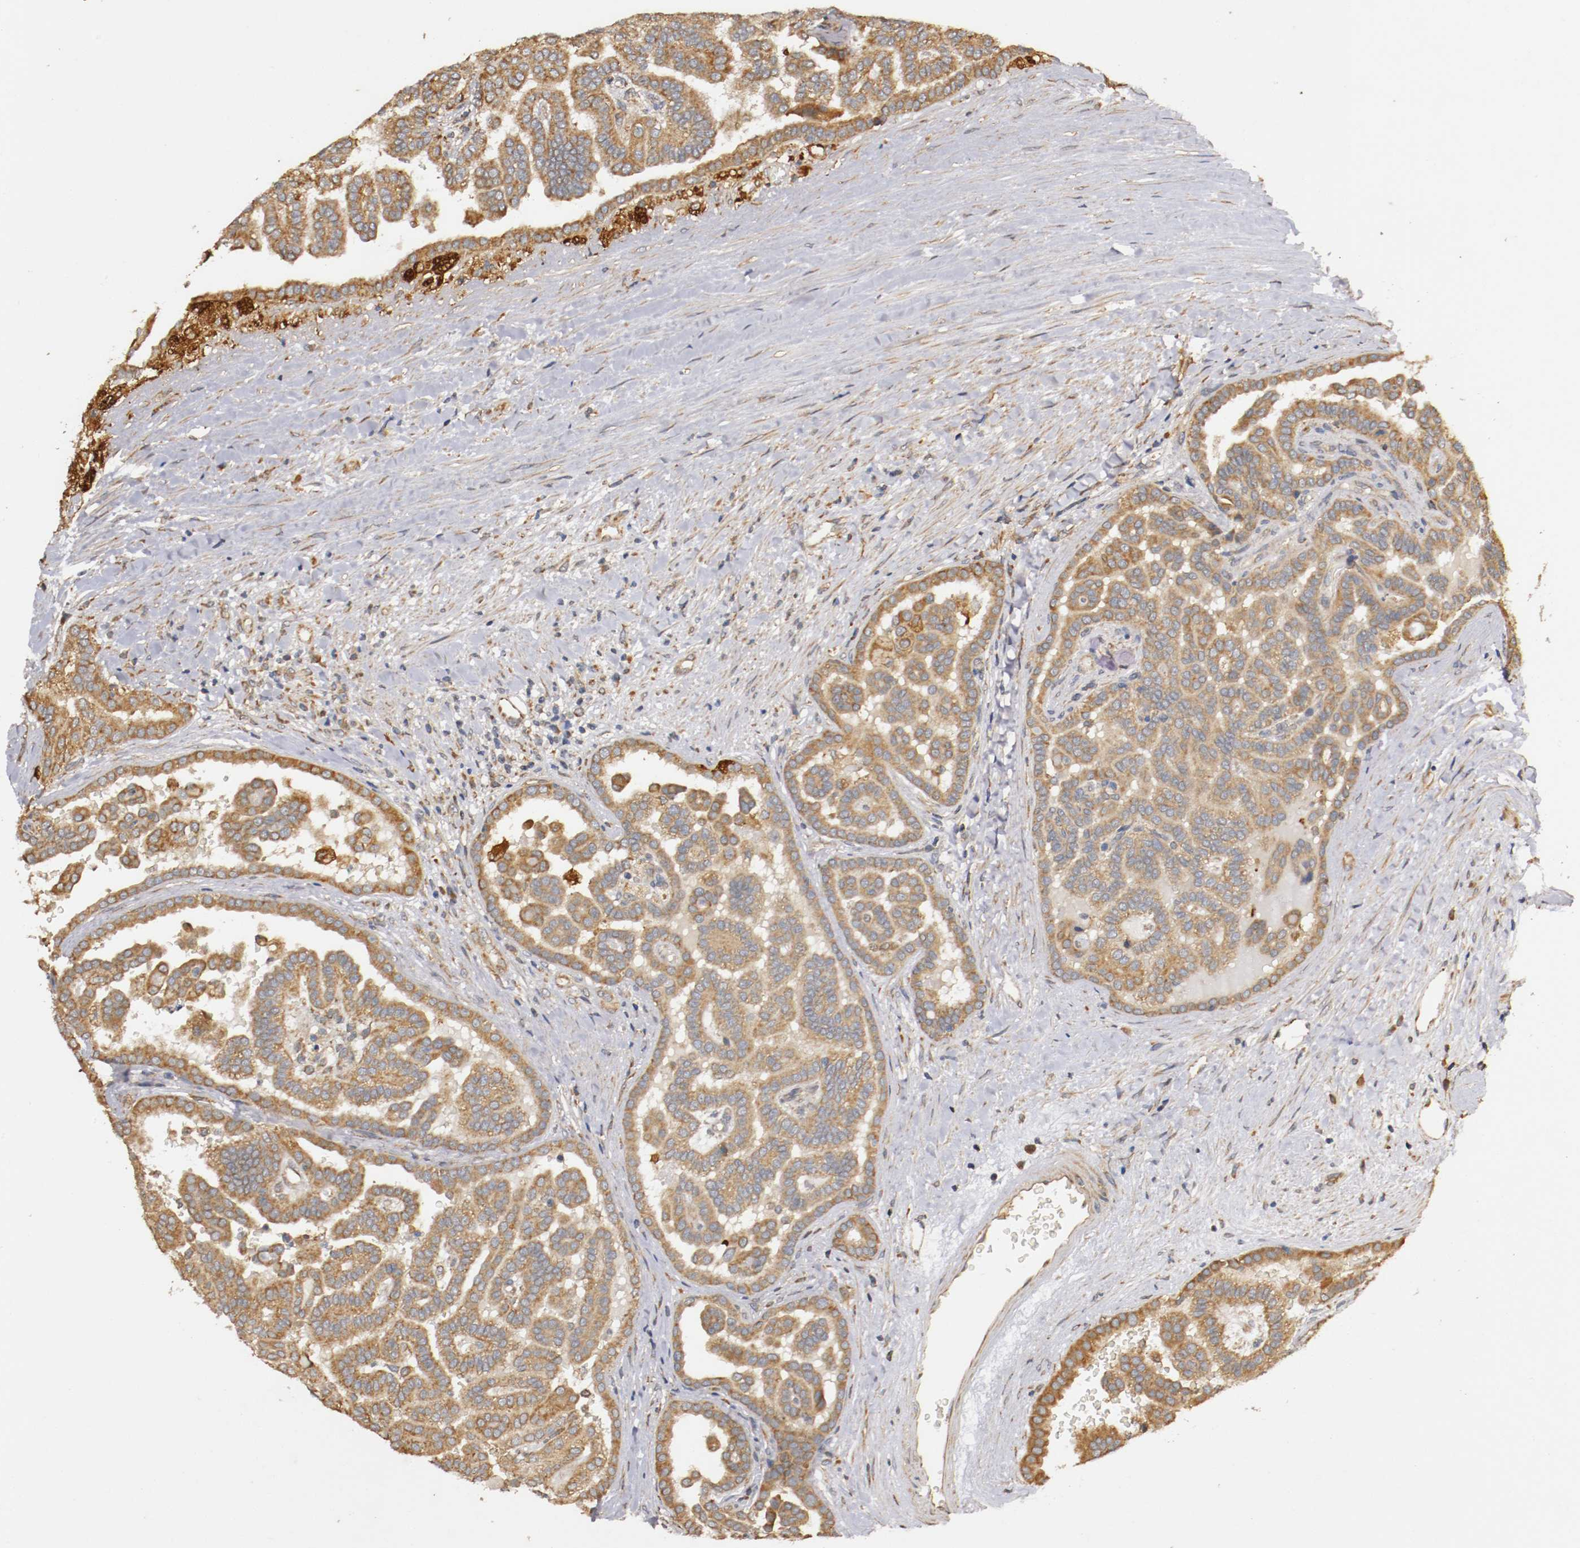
{"staining": {"intensity": "moderate", "quantity": ">75%", "location": "cytoplasmic/membranous"}, "tissue": "renal cancer", "cell_type": "Tumor cells", "image_type": "cancer", "snomed": [{"axis": "morphology", "description": "Adenocarcinoma, NOS"}, {"axis": "topography", "description": "Kidney"}], "caption": "Brown immunohistochemical staining in human renal adenocarcinoma displays moderate cytoplasmic/membranous expression in about >75% of tumor cells. (DAB IHC, brown staining for protein, blue staining for nuclei).", "gene": "VEZT", "patient": {"sex": "male", "age": 61}}